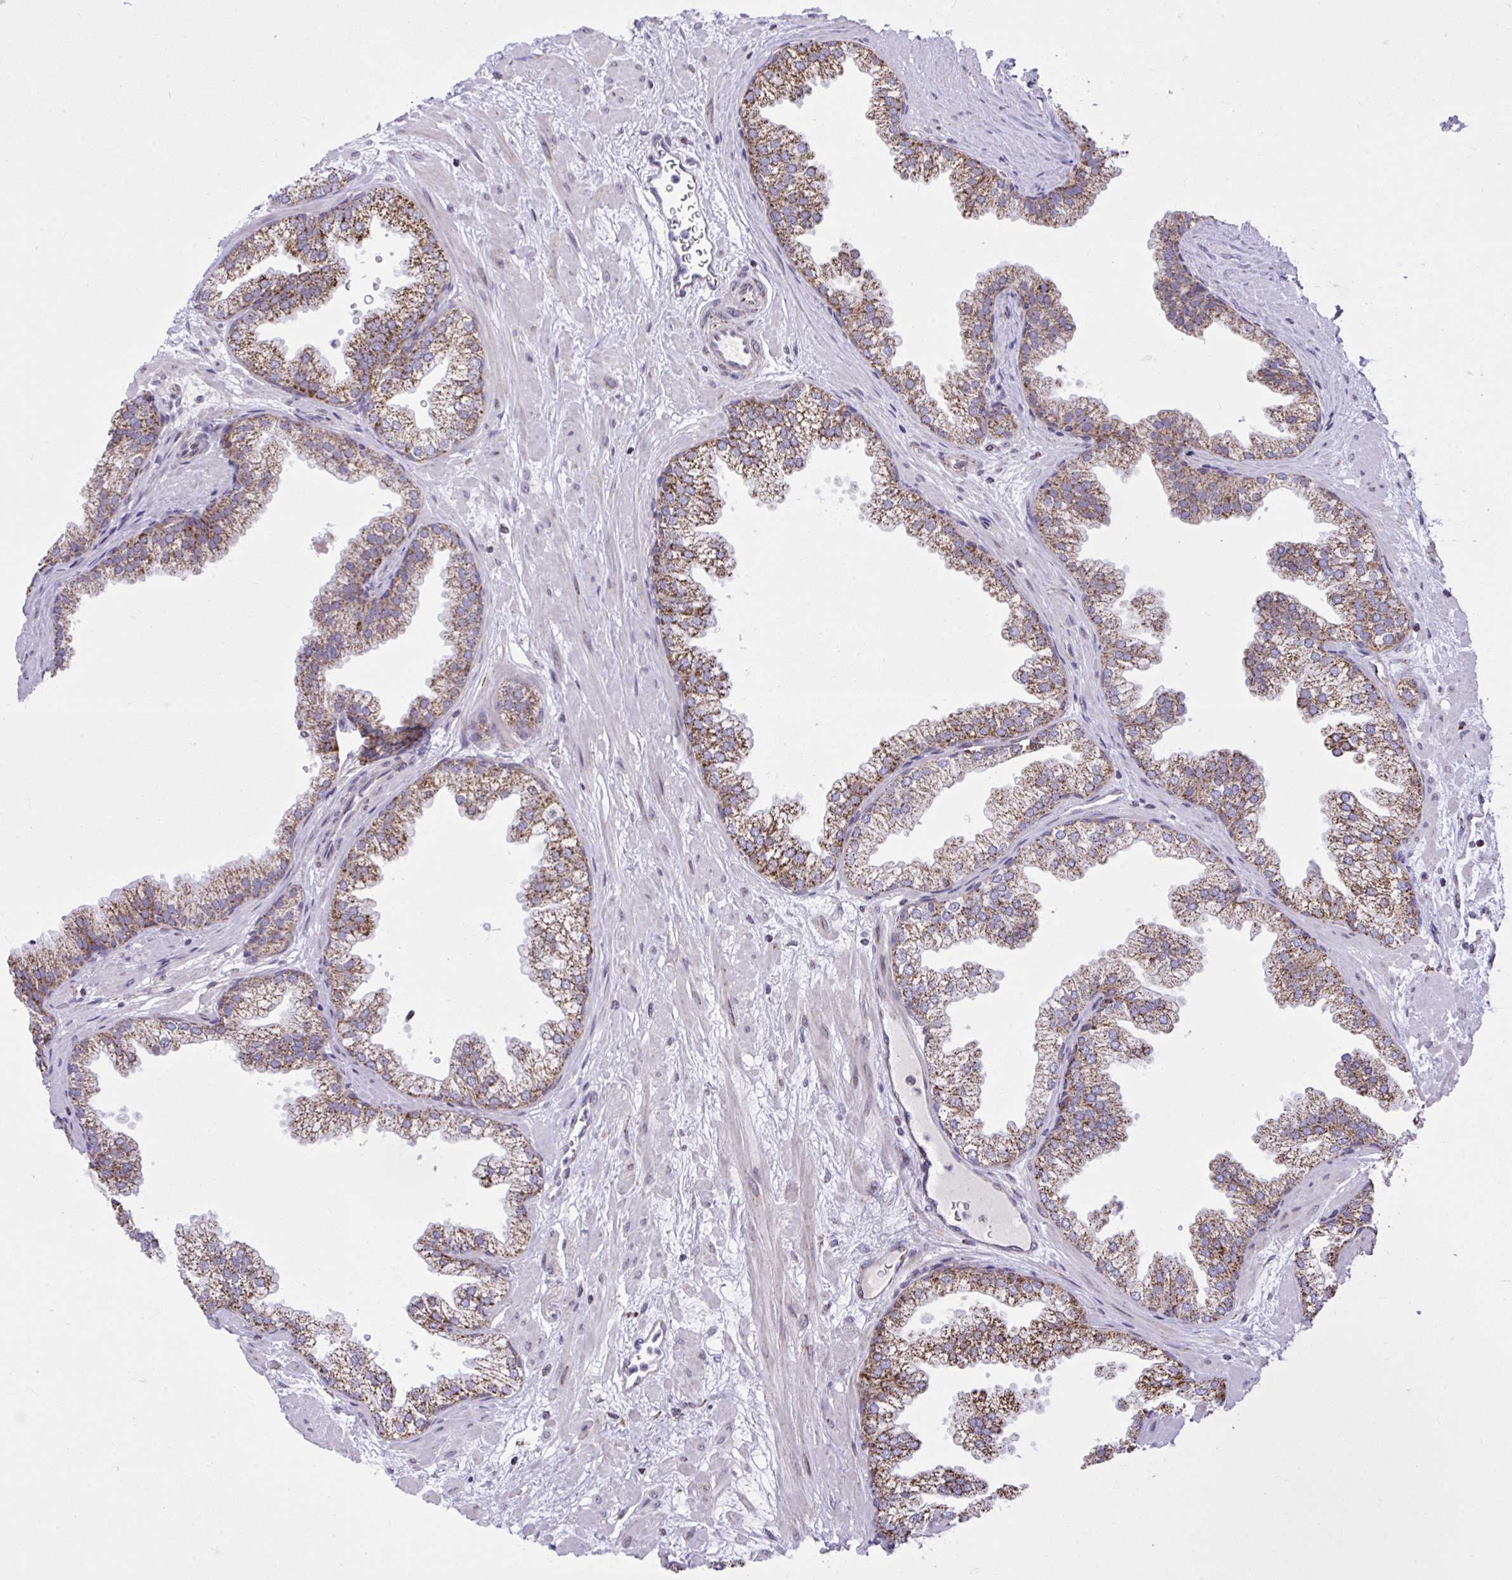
{"staining": {"intensity": "strong", "quantity": ">75%", "location": "cytoplasmic/membranous"}, "tissue": "prostate", "cell_type": "Glandular cells", "image_type": "normal", "snomed": [{"axis": "morphology", "description": "Normal tissue, NOS"}, {"axis": "topography", "description": "Prostate"}], "caption": "An image showing strong cytoplasmic/membranous expression in approximately >75% of glandular cells in normal prostate, as visualized by brown immunohistochemical staining.", "gene": "ZNF362", "patient": {"sex": "male", "age": 37}}